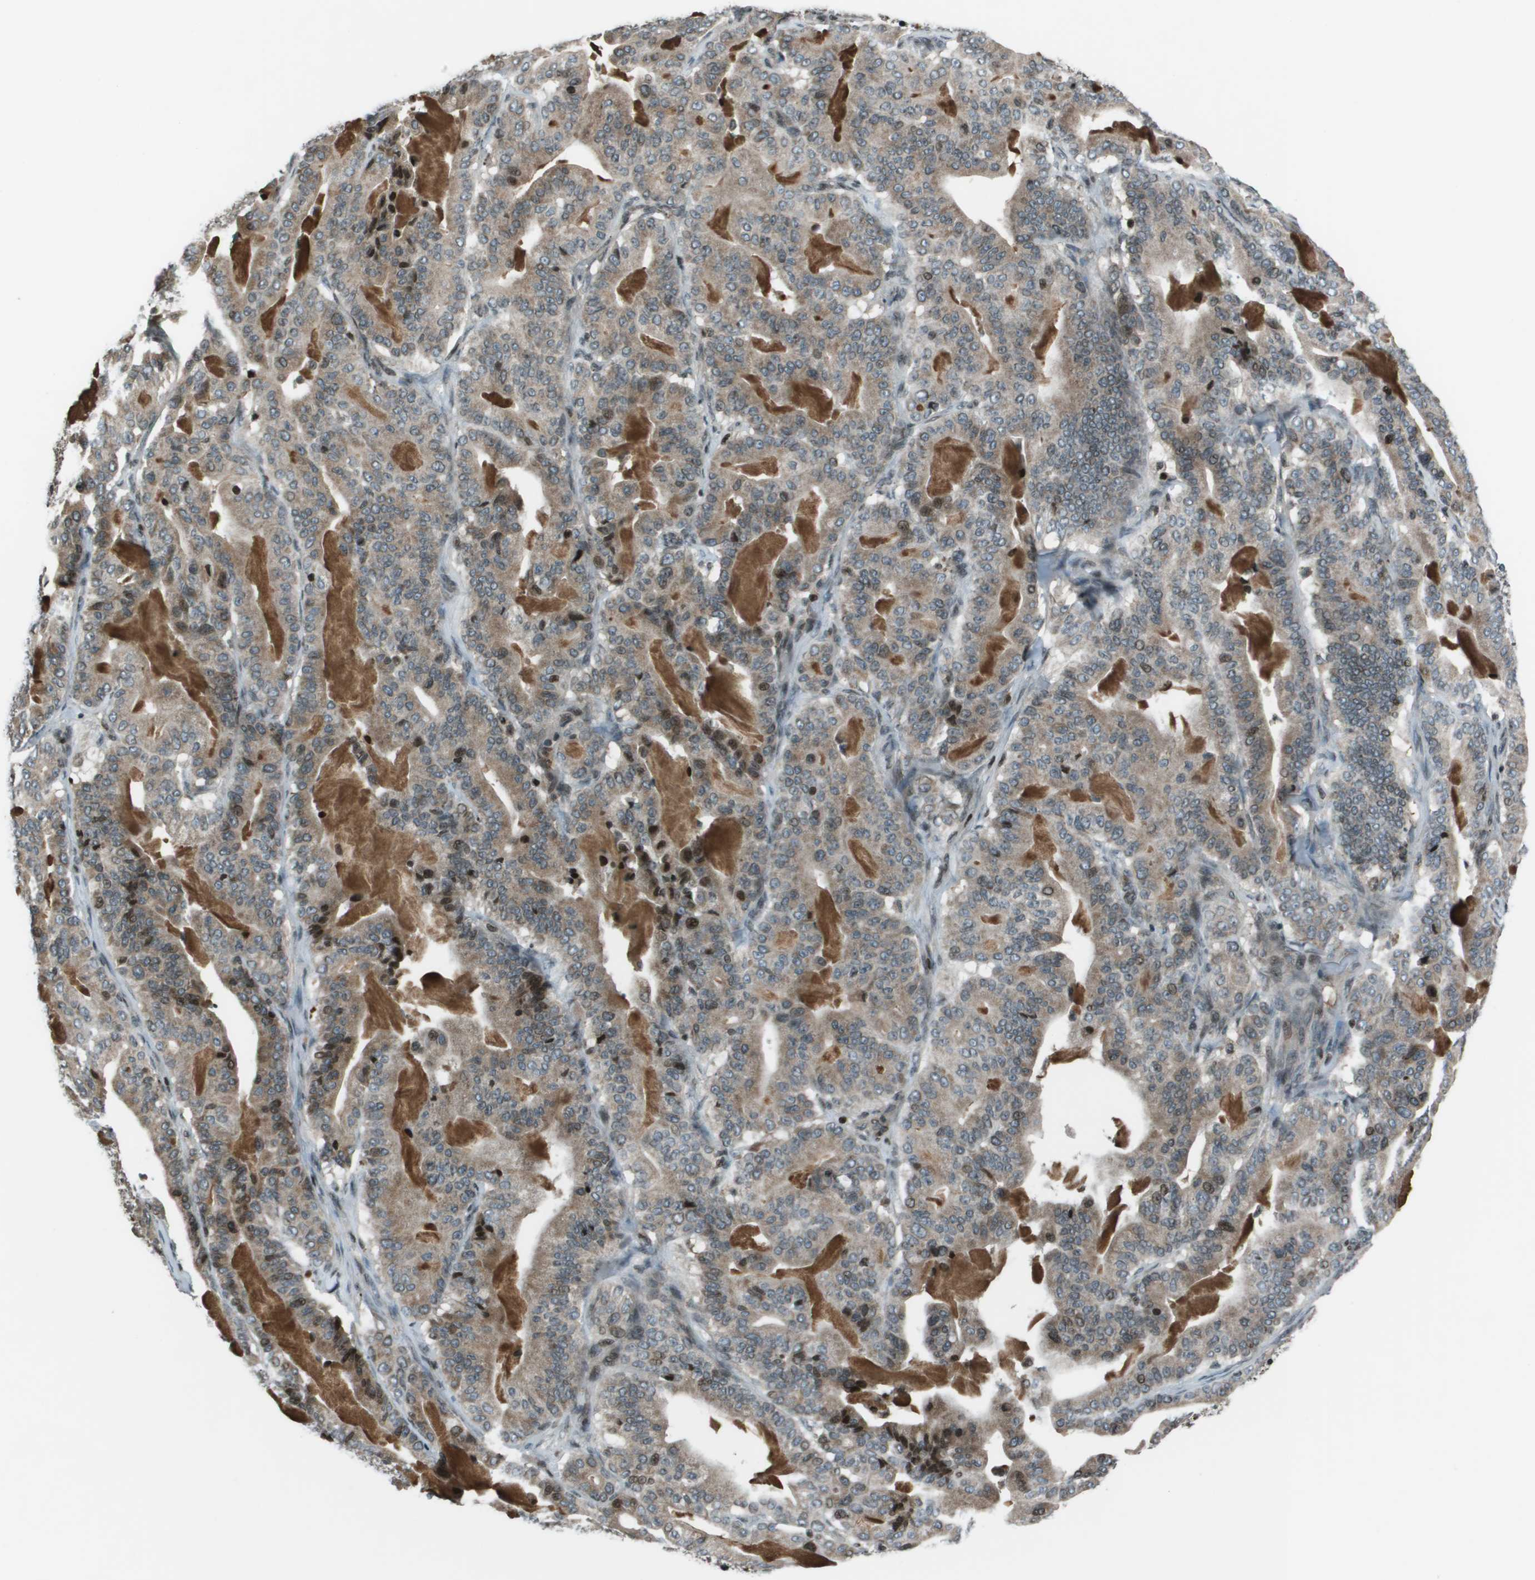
{"staining": {"intensity": "moderate", "quantity": "25%-75%", "location": "cytoplasmic/membranous"}, "tissue": "pancreatic cancer", "cell_type": "Tumor cells", "image_type": "cancer", "snomed": [{"axis": "morphology", "description": "Adenocarcinoma, NOS"}, {"axis": "topography", "description": "Pancreas"}], "caption": "This image demonstrates immunohistochemistry (IHC) staining of adenocarcinoma (pancreatic), with medium moderate cytoplasmic/membranous expression in about 25%-75% of tumor cells.", "gene": "CXCL12", "patient": {"sex": "male", "age": 63}}